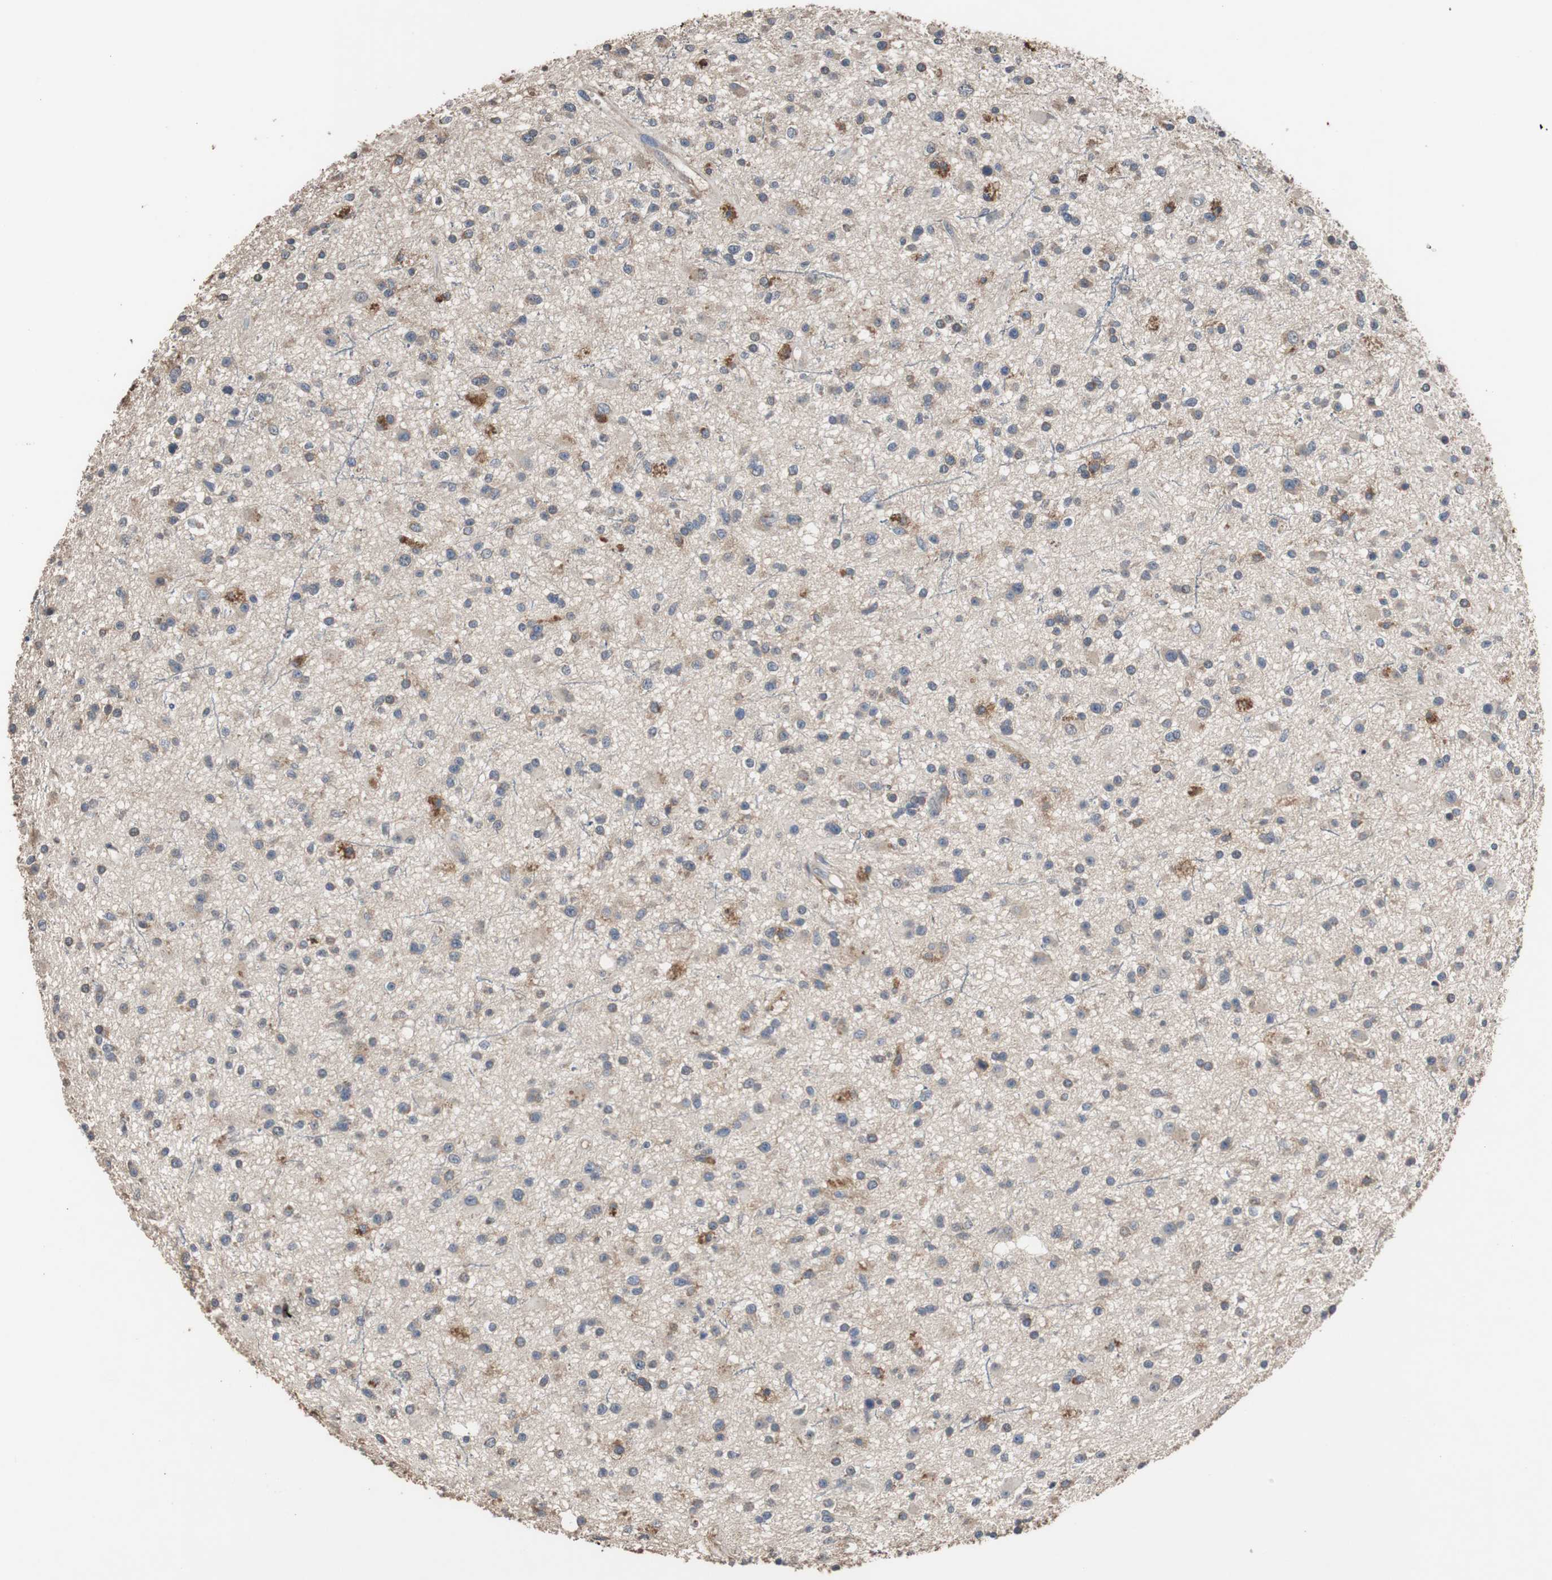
{"staining": {"intensity": "weak", "quantity": "<25%", "location": "cytoplasmic/membranous"}, "tissue": "glioma", "cell_type": "Tumor cells", "image_type": "cancer", "snomed": [{"axis": "morphology", "description": "Glioma, malignant, High grade"}, {"axis": "topography", "description": "Brain"}], "caption": "A histopathology image of human high-grade glioma (malignant) is negative for staining in tumor cells.", "gene": "SCIMP", "patient": {"sex": "male", "age": 33}}